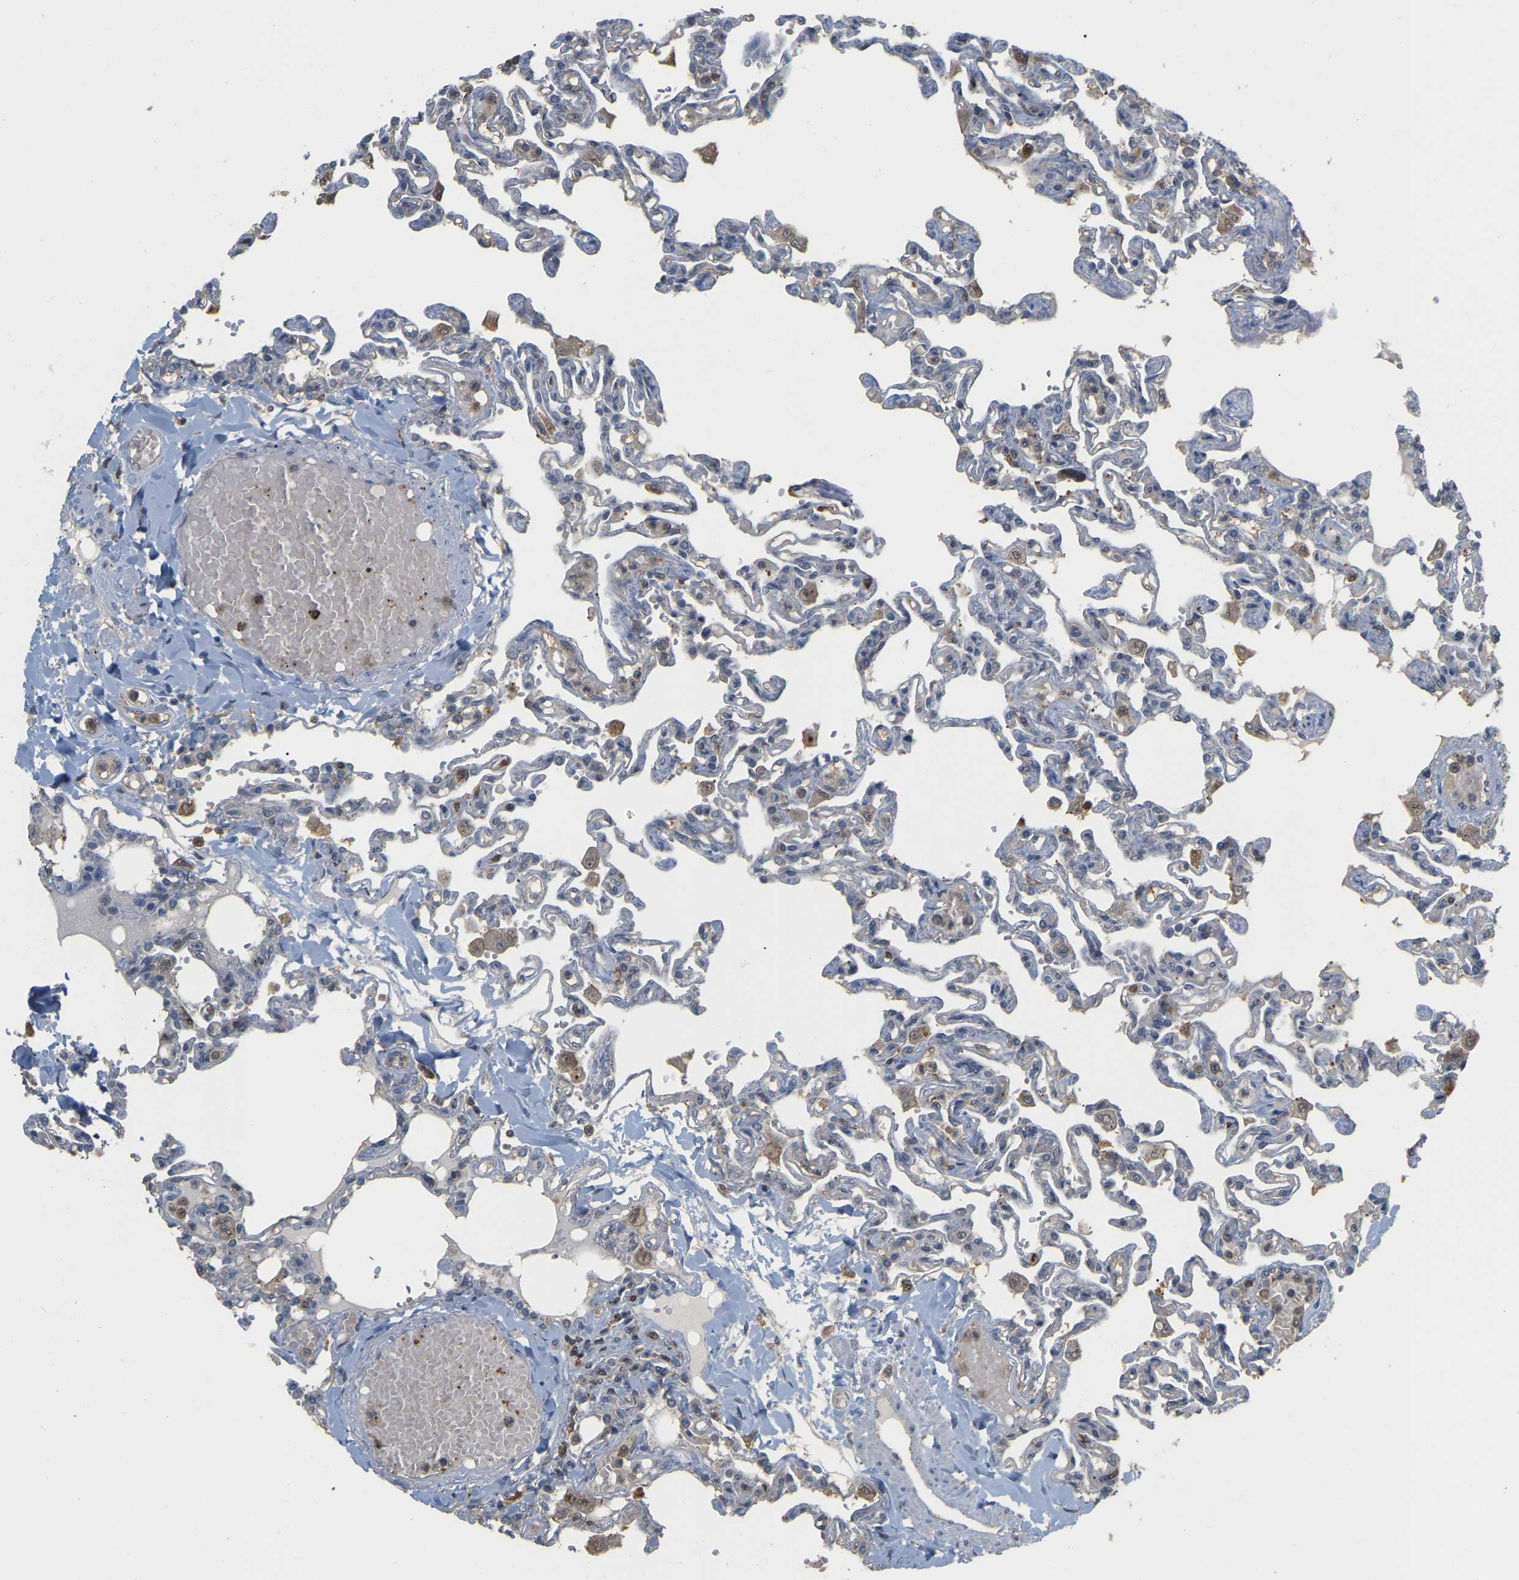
{"staining": {"intensity": "negative", "quantity": "none", "location": "none"}, "tissue": "lung", "cell_type": "Alveolar cells", "image_type": "normal", "snomed": [{"axis": "morphology", "description": "Normal tissue, NOS"}, {"axis": "topography", "description": "Lung"}], "caption": "IHC photomicrograph of unremarkable lung: lung stained with DAB (3,3'-diaminobenzidine) reveals no significant protein staining in alveolar cells.", "gene": "MTPN", "patient": {"sex": "male", "age": 21}}